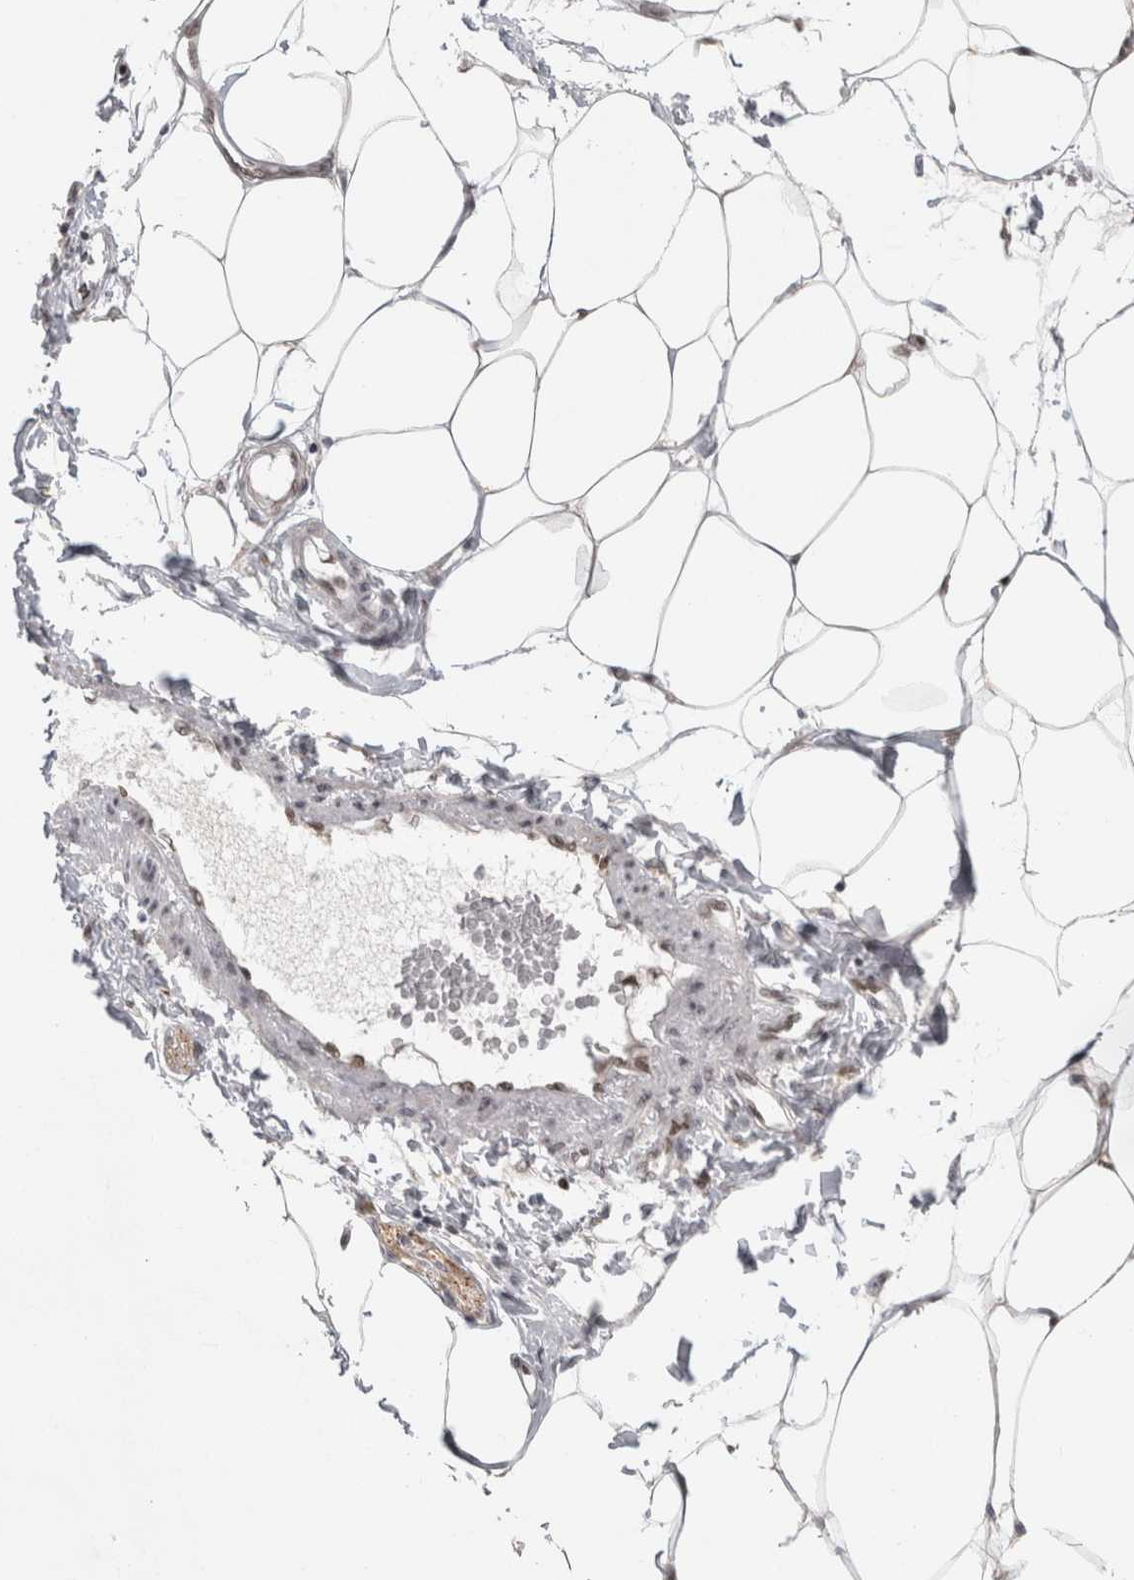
{"staining": {"intensity": "weak", "quantity": "25%-75%", "location": "cytoplasmic/membranous"}, "tissue": "adipose tissue", "cell_type": "Adipocytes", "image_type": "normal", "snomed": [{"axis": "morphology", "description": "Normal tissue, NOS"}, {"axis": "morphology", "description": "Adenocarcinoma, NOS"}, {"axis": "topography", "description": "Colon"}, {"axis": "topography", "description": "Peripheral nerve tissue"}], "caption": "Immunohistochemistry (IHC) image of benign adipose tissue: adipose tissue stained using IHC demonstrates low levels of weak protein expression localized specifically in the cytoplasmic/membranous of adipocytes, appearing as a cytoplasmic/membranous brown color.", "gene": "SRARP", "patient": {"sex": "male", "age": 14}}